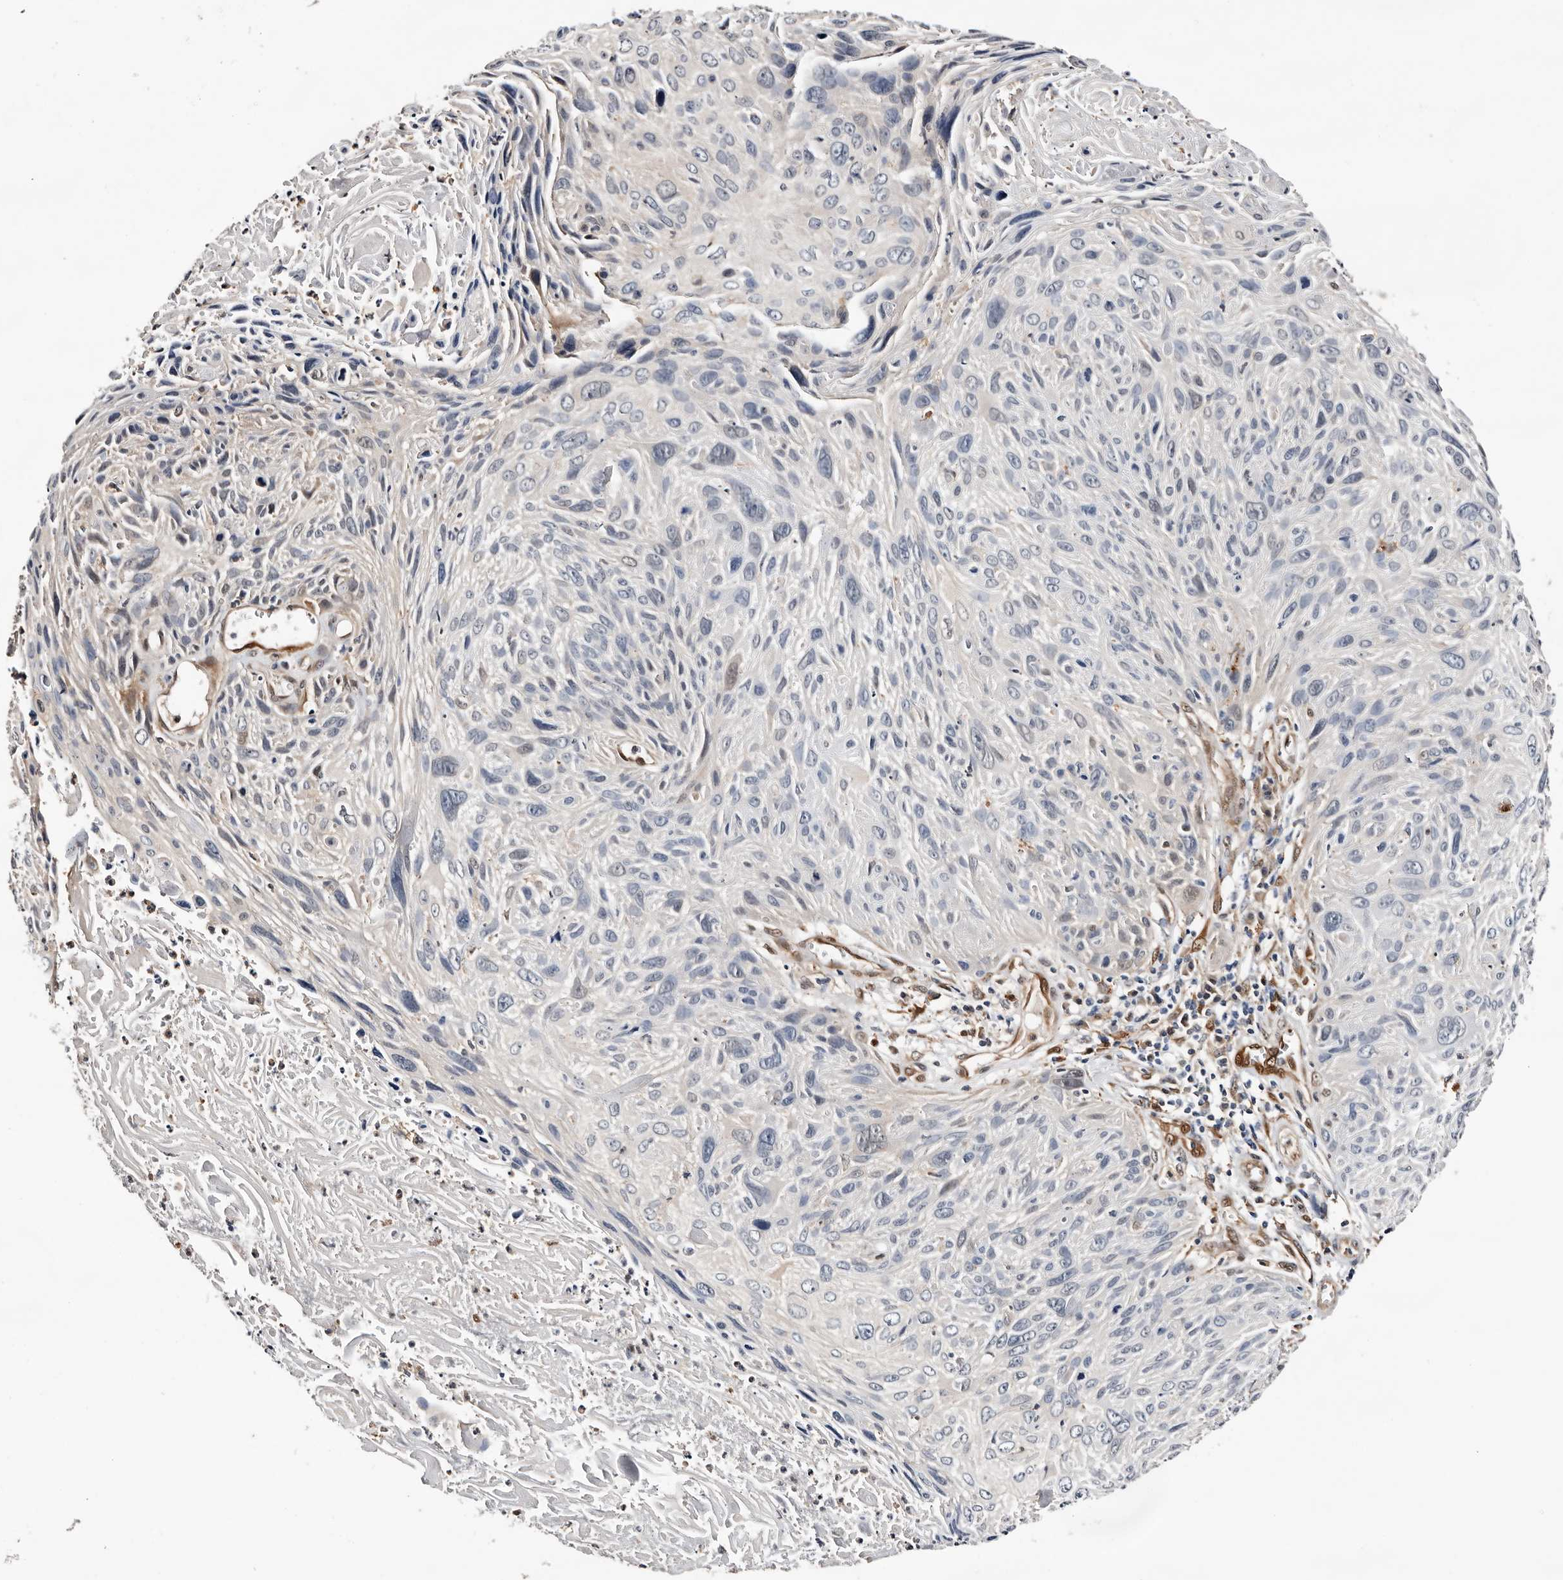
{"staining": {"intensity": "negative", "quantity": "none", "location": "none"}, "tissue": "cervical cancer", "cell_type": "Tumor cells", "image_type": "cancer", "snomed": [{"axis": "morphology", "description": "Squamous cell carcinoma, NOS"}, {"axis": "topography", "description": "Cervix"}], "caption": "The IHC photomicrograph has no significant positivity in tumor cells of squamous cell carcinoma (cervical) tissue.", "gene": "TP53I3", "patient": {"sex": "female", "age": 51}}